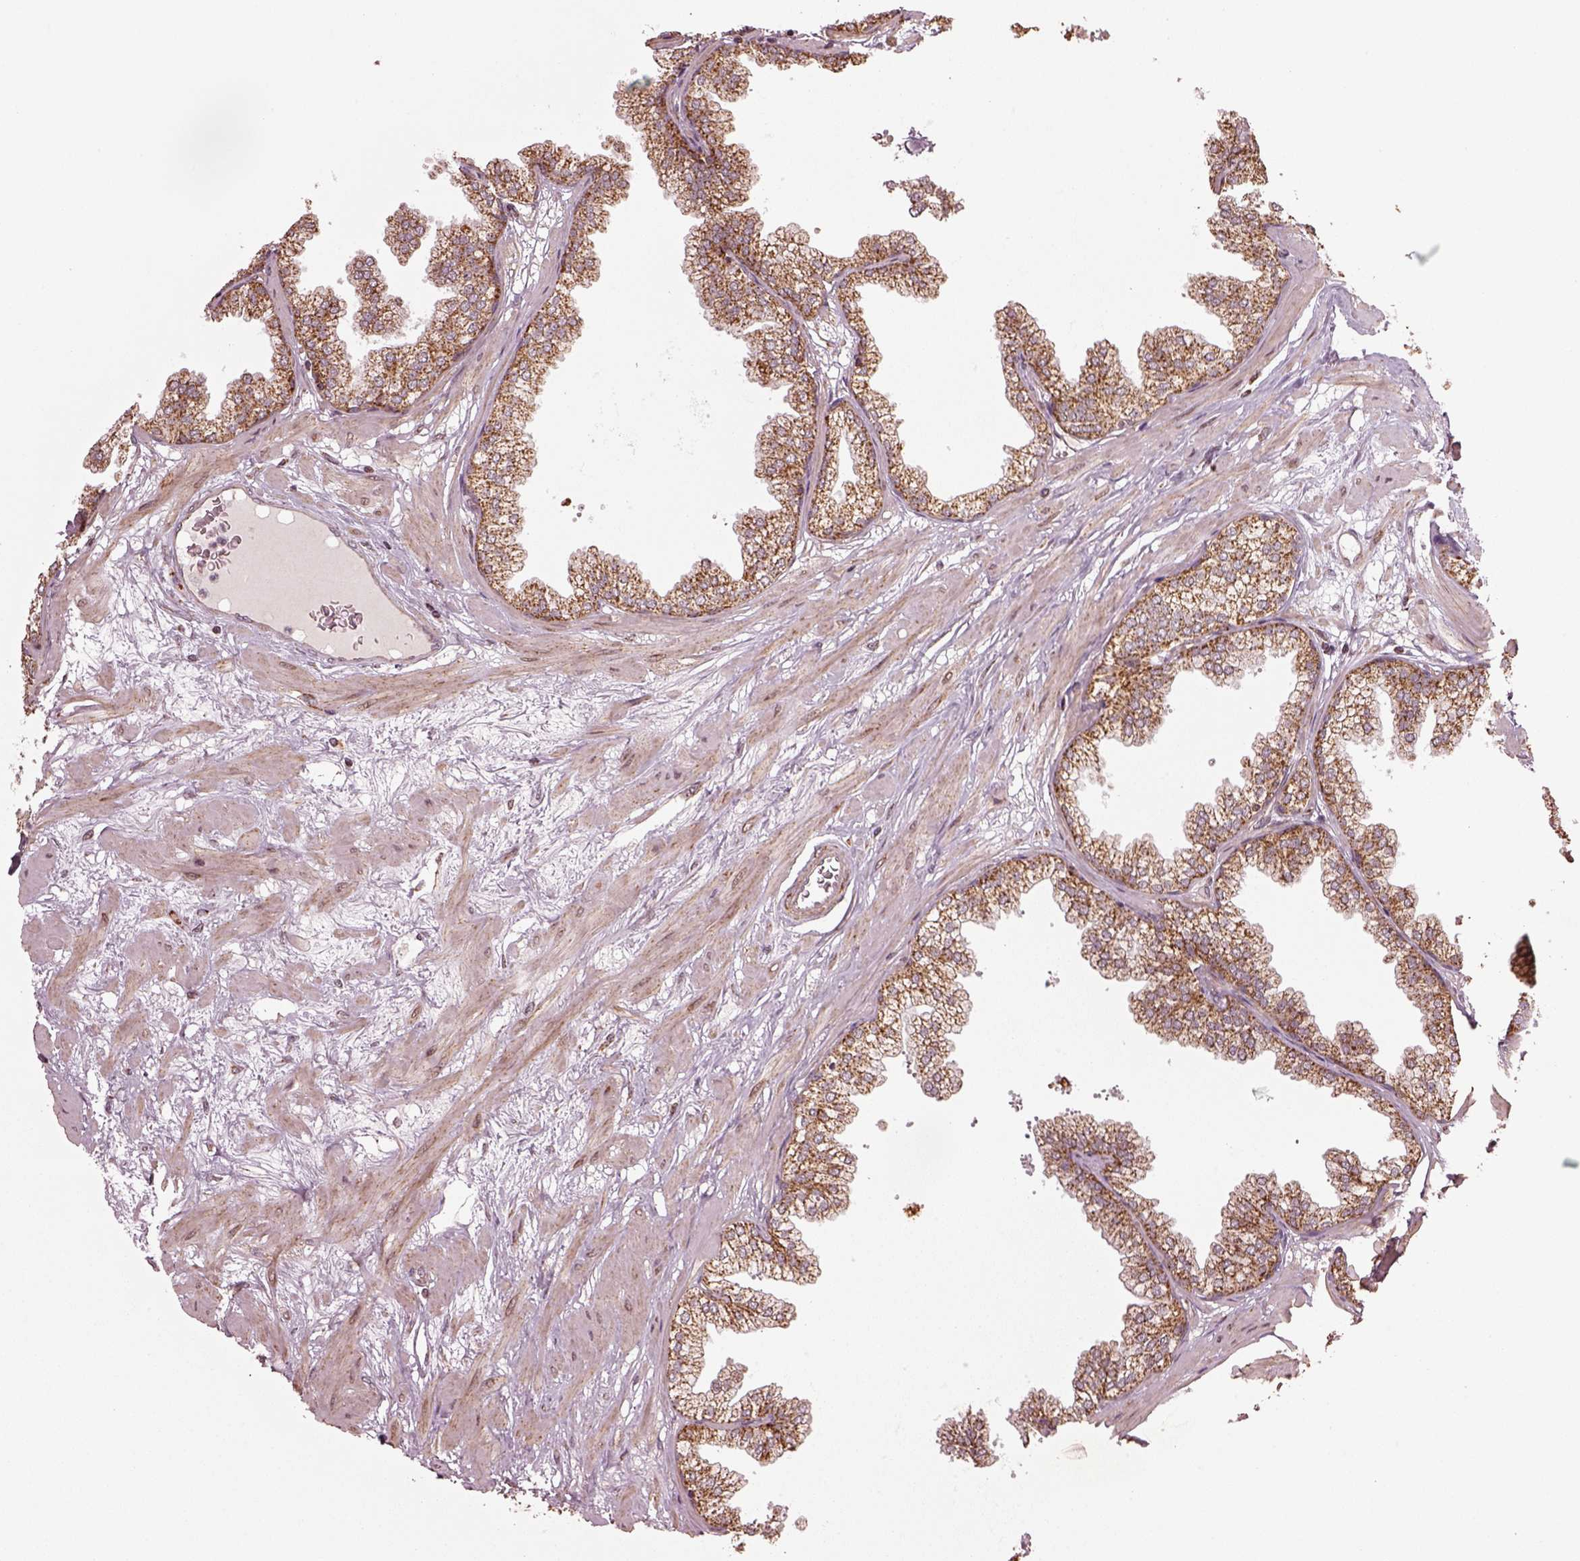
{"staining": {"intensity": "moderate", "quantity": ">75%", "location": "cytoplasmic/membranous"}, "tissue": "prostate", "cell_type": "Glandular cells", "image_type": "normal", "snomed": [{"axis": "morphology", "description": "Normal tissue, NOS"}, {"axis": "topography", "description": "Prostate"}], "caption": "Protein expression analysis of normal prostate shows moderate cytoplasmic/membranous expression in about >75% of glandular cells.", "gene": "SEL1L3", "patient": {"sex": "male", "age": 37}}